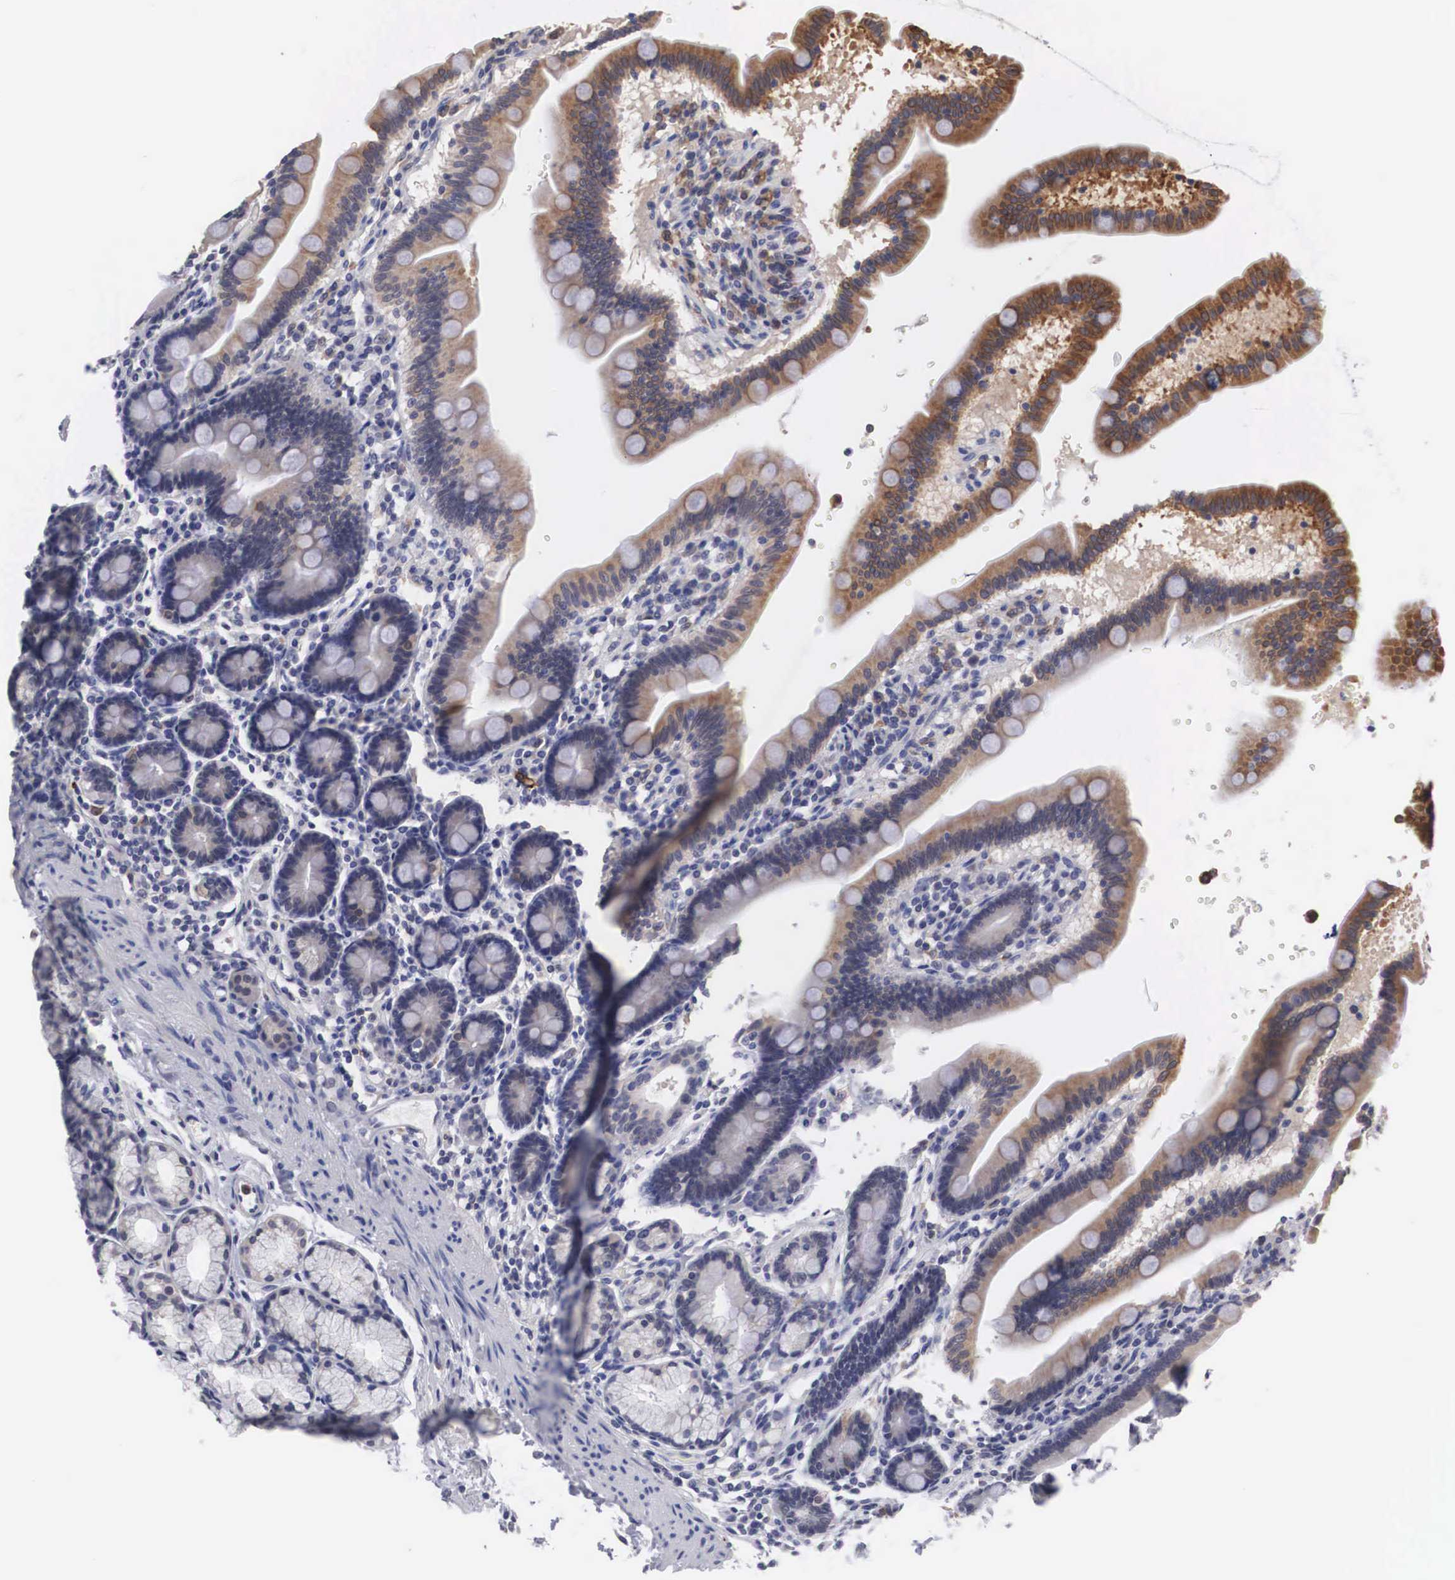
{"staining": {"intensity": "moderate", "quantity": "25%-75%", "location": "cytoplasmic/membranous"}, "tissue": "duodenum", "cell_type": "Glandular cells", "image_type": "normal", "snomed": [{"axis": "morphology", "description": "Normal tissue, NOS"}, {"axis": "topography", "description": "Duodenum"}], "caption": "Glandular cells demonstrate medium levels of moderate cytoplasmic/membranous expression in approximately 25%-75% of cells in unremarkable duodenum.", "gene": "HMOX1", "patient": {"sex": "female", "age": 77}}